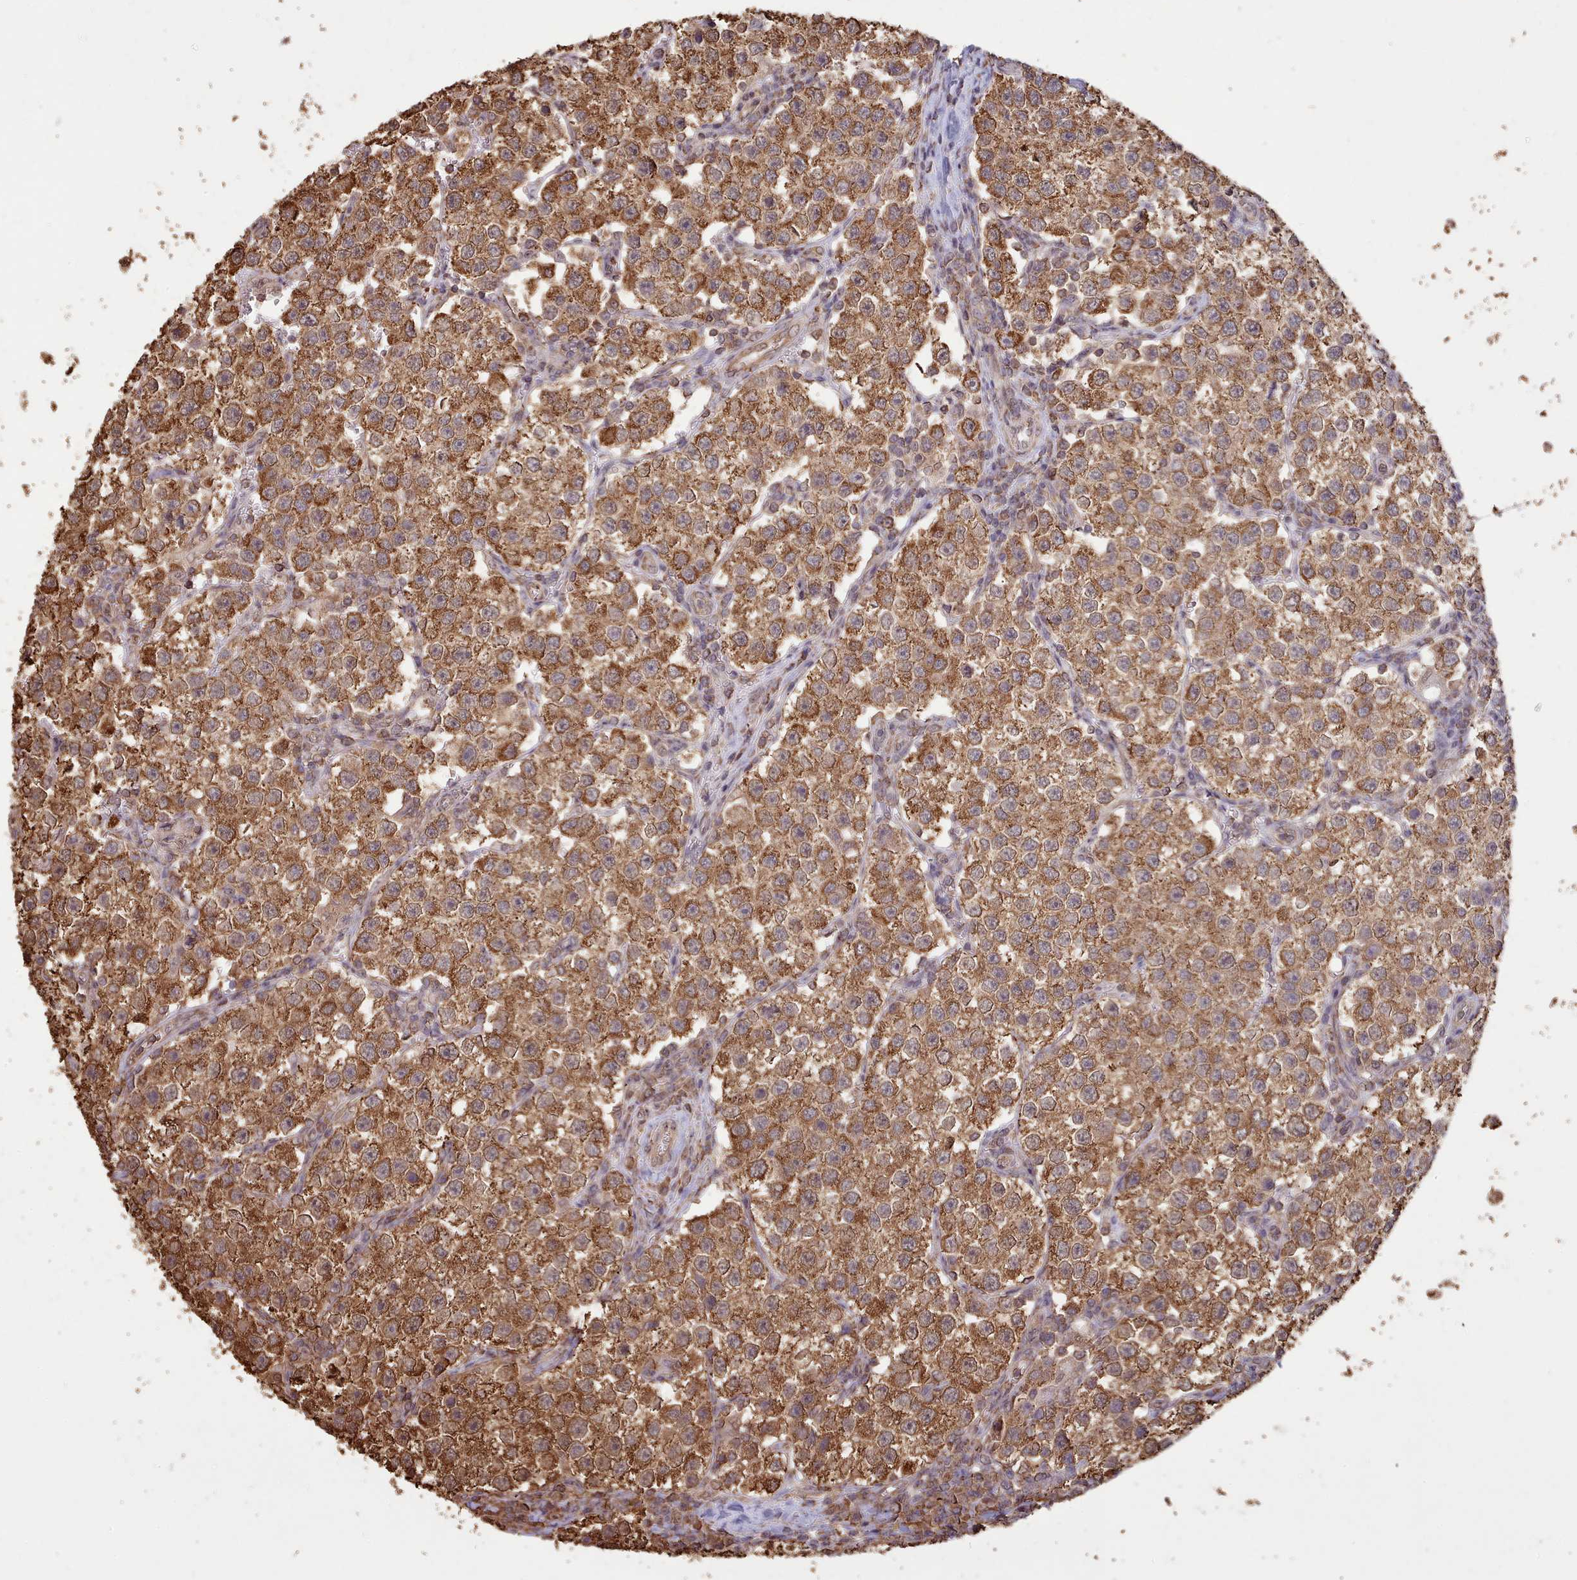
{"staining": {"intensity": "moderate", "quantity": ">75%", "location": "cytoplasmic/membranous"}, "tissue": "testis cancer", "cell_type": "Tumor cells", "image_type": "cancer", "snomed": [{"axis": "morphology", "description": "Seminoma, NOS"}, {"axis": "topography", "description": "Testis"}], "caption": "Immunohistochemistry (IHC) of human testis seminoma displays medium levels of moderate cytoplasmic/membranous staining in approximately >75% of tumor cells.", "gene": "METRN", "patient": {"sex": "male", "age": 37}}